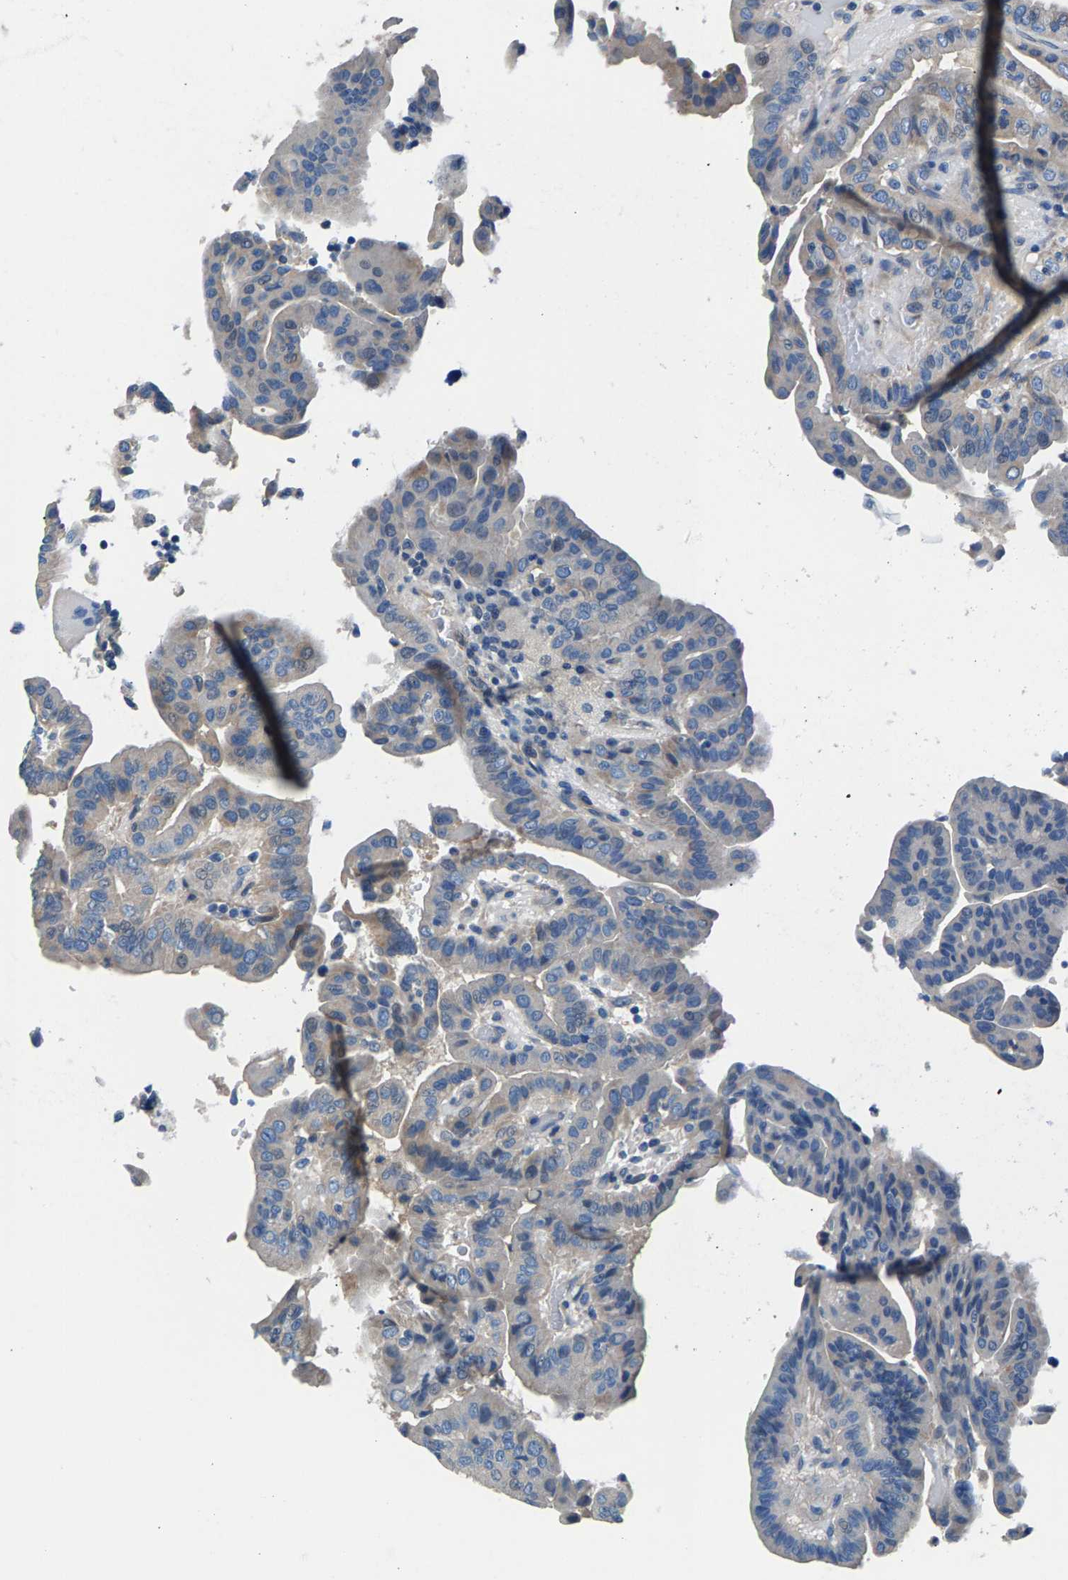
{"staining": {"intensity": "weak", "quantity": "25%-75%", "location": "cytoplasmic/membranous"}, "tissue": "thyroid cancer", "cell_type": "Tumor cells", "image_type": "cancer", "snomed": [{"axis": "morphology", "description": "Papillary adenocarcinoma, NOS"}, {"axis": "topography", "description": "Thyroid gland"}], "caption": "Thyroid cancer stained for a protein shows weak cytoplasmic/membranous positivity in tumor cells. The protein is stained brown, and the nuclei are stained in blue (DAB (3,3'-diaminobenzidine) IHC with brightfield microscopy, high magnification).", "gene": "CDRT4", "patient": {"sex": "male", "age": 33}}